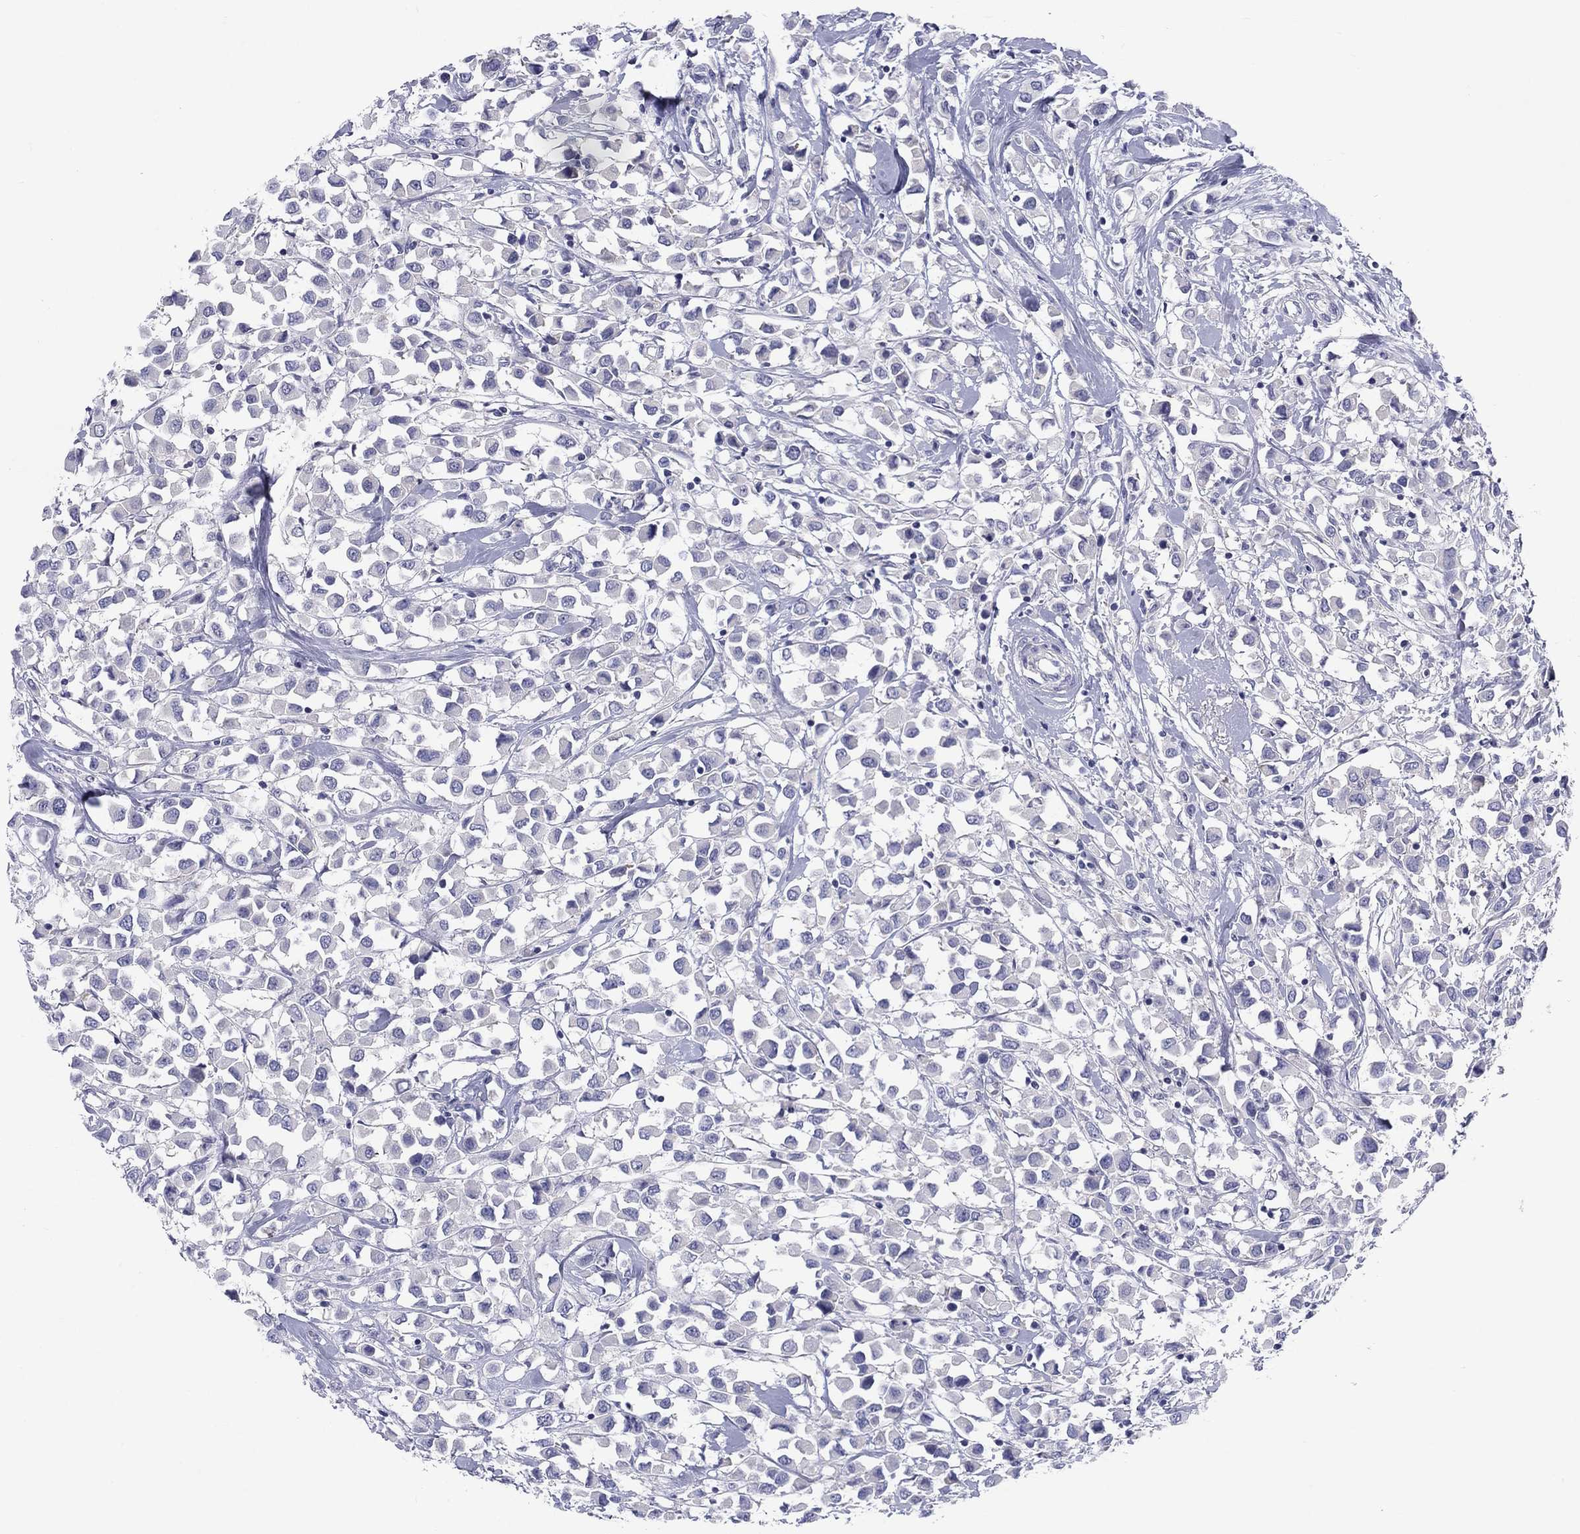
{"staining": {"intensity": "negative", "quantity": "none", "location": "none"}, "tissue": "breast cancer", "cell_type": "Tumor cells", "image_type": "cancer", "snomed": [{"axis": "morphology", "description": "Duct carcinoma"}, {"axis": "topography", "description": "Breast"}], "caption": "There is no significant staining in tumor cells of breast cancer (invasive ductal carcinoma). (DAB immunohistochemistry (IHC), high magnification).", "gene": "CACNA1A", "patient": {"sex": "female", "age": 61}}